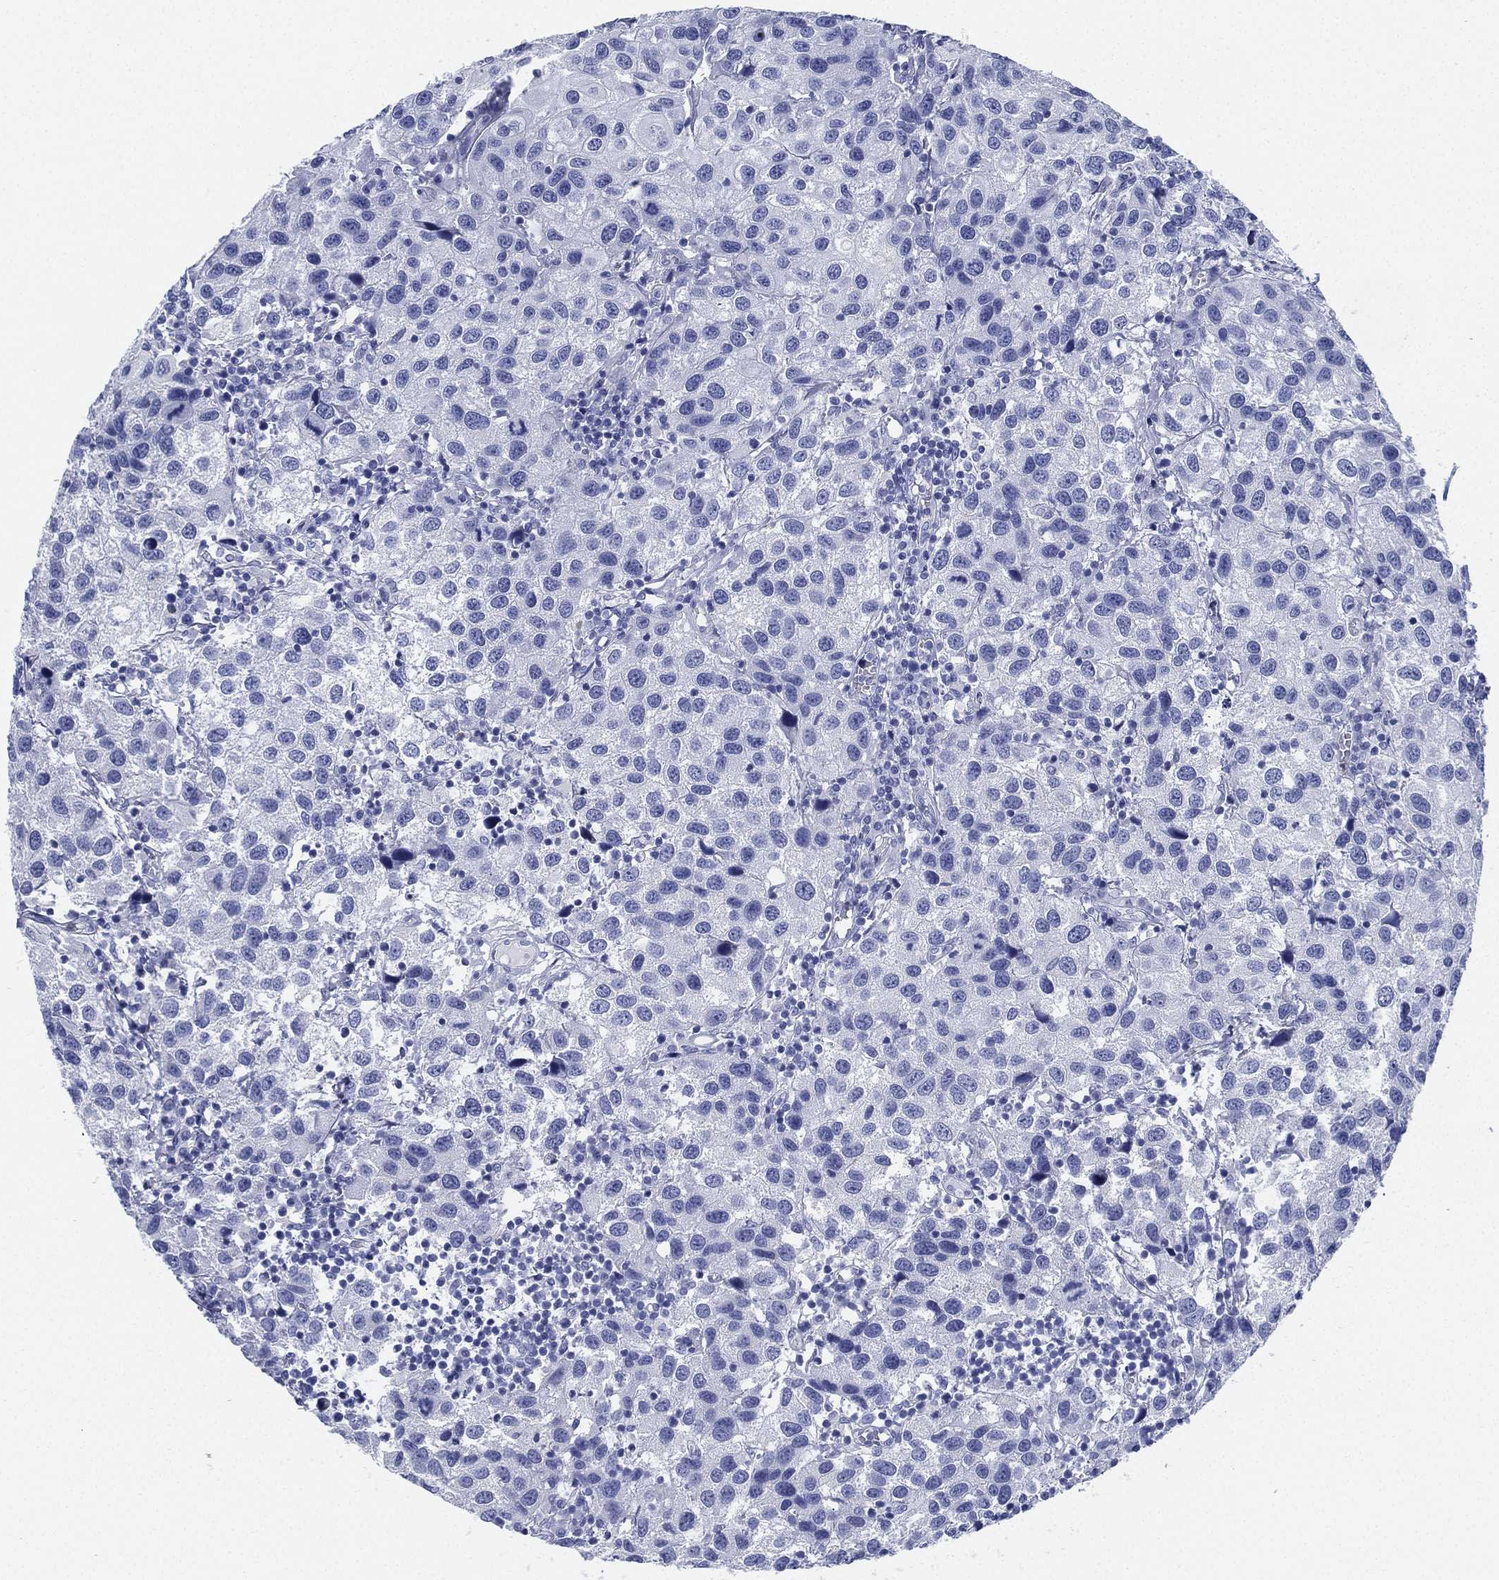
{"staining": {"intensity": "negative", "quantity": "none", "location": "none"}, "tissue": "urothelial cancer", "cell_type": "Tumor cells", "image_type": "cancer", "snomed": [{"axis": "morphology", "description": "Urothelial carcinoma, High grade"}, {"axis": "topography", "description": "Urinary bladder"}], "caption": "Immunohistochemistry of urothelial cancer displays no positivity in tumor cells.", "gene": "DEFB121", "patient": {"sex": "male", "age": 79}}